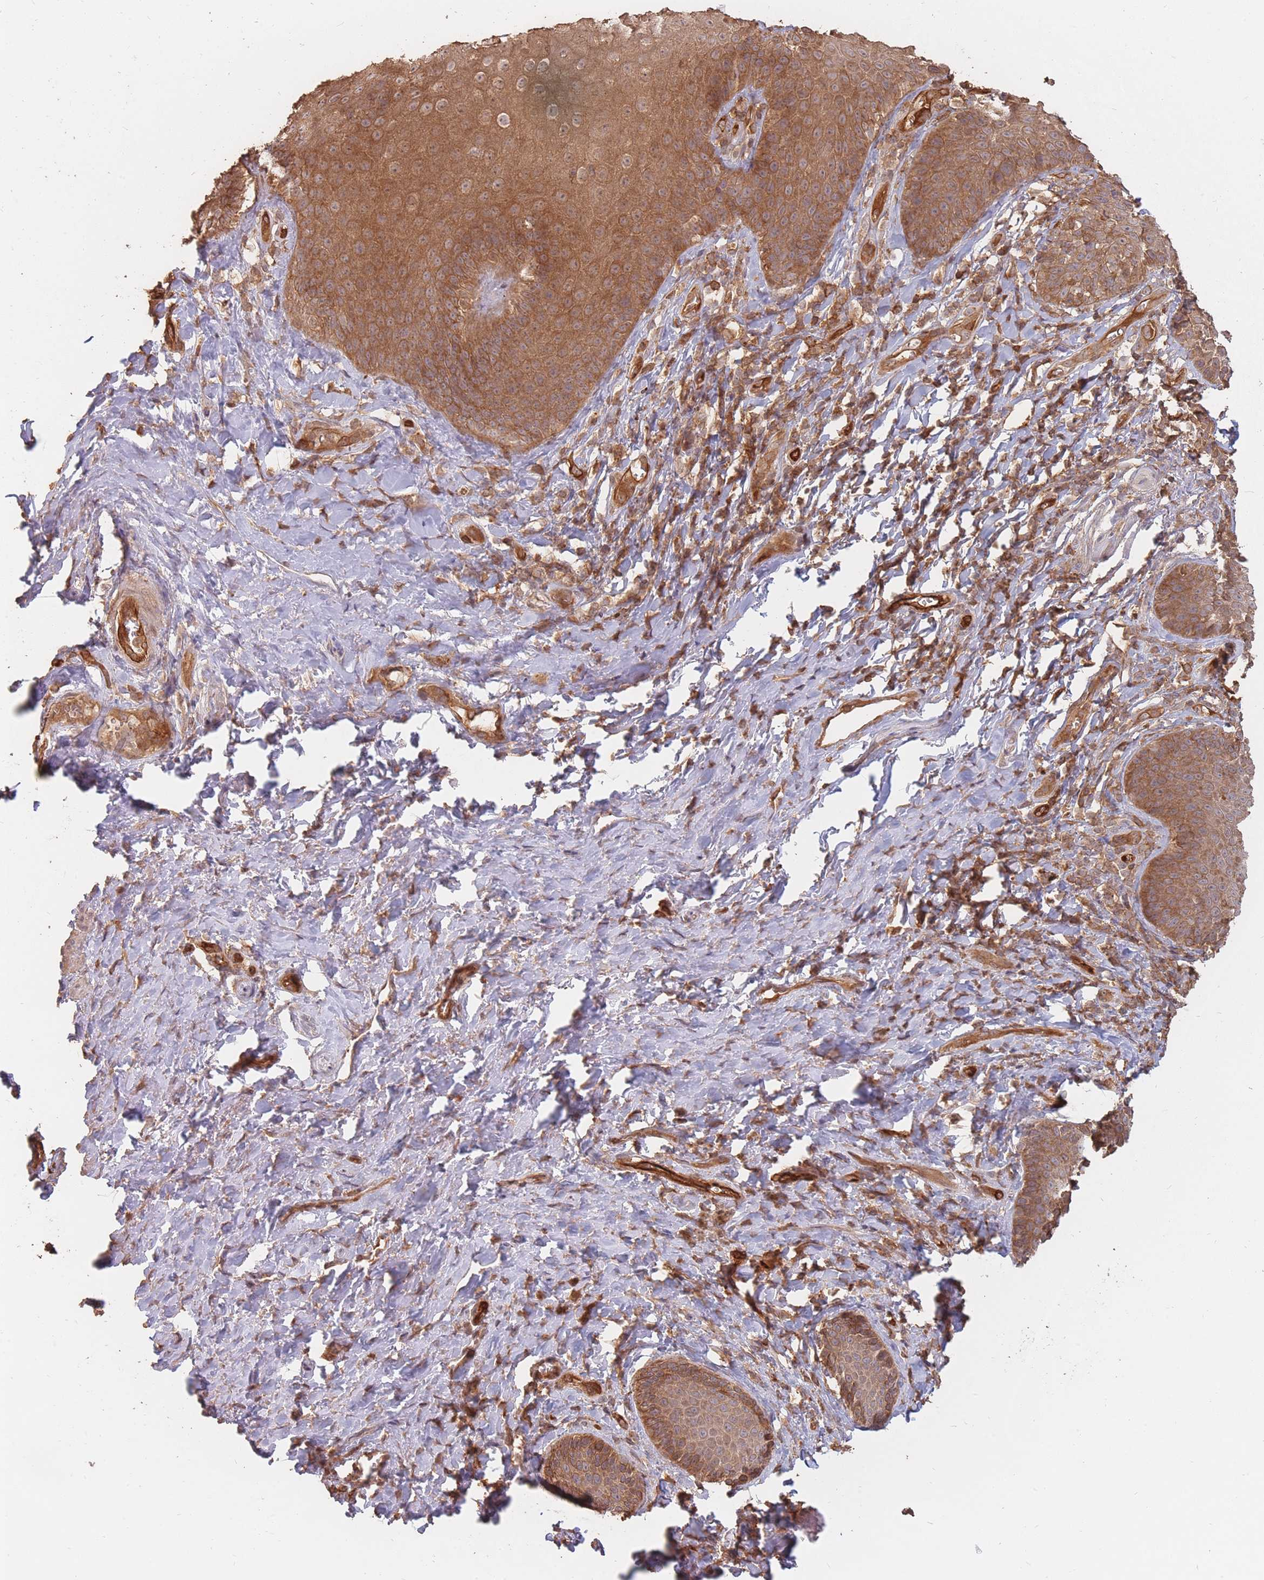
{"staining": {"intensity": "strong", "quantity": ">75%", "location": "cytoplasmic/membranous"}, "tissue": "skin", "cell_type": "Epidermal cells", "image_type": "normal", "snomed": [{"axis": "morphology", "description": "Normal tissue, NOS"}, {"axis": "topography", "description": "Anal"}, {"axis": "topography", "description": "Peripheral nerve tissue"}], "caption": "Human skin stained for a protein (brown) displays strong cytoplasmic/membranous positive staining in approximately >75% of epidermal cells.", "gene": "PLS3", "patient": {"sex": "male", "age": 53}}